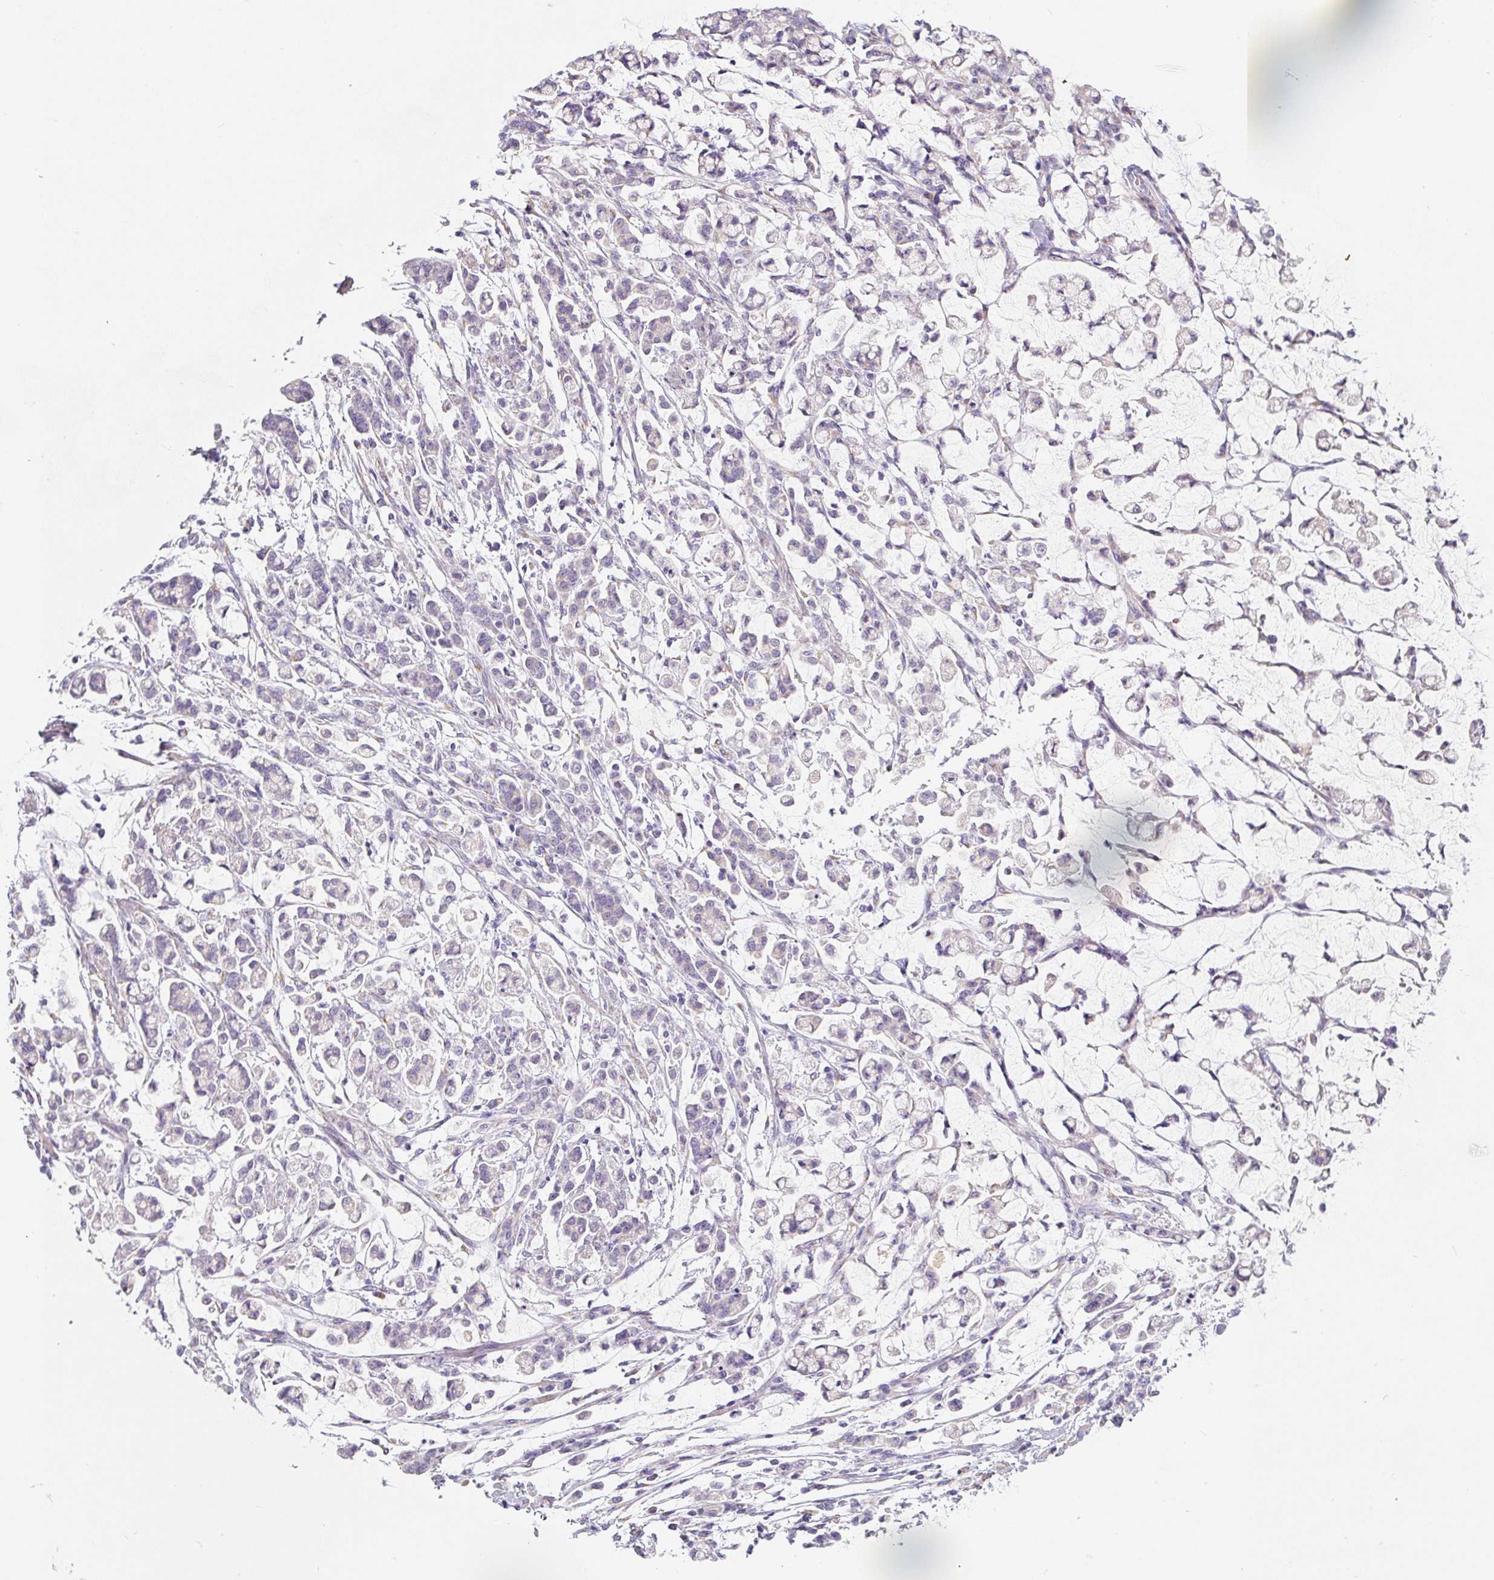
{"staining": {"intensity": "negative", "quantity": "none", "location": "none"}, "tissue": "stomach cancer", "cell_type": "Tumor cells", "image_type": "cancer", "snomed": [{"axis": "morphology", "description": "Adenocarcinoma, NOS"}, {"axis": "topography", "description": "Stomach"}], "caption": "This is an immunohistochemistry image of stomach cancer (adenocarcinoma). There is no positivity in tumor cells.", "gene": "PWWP3B", "patient": {"sex": "female", "age": 60}}